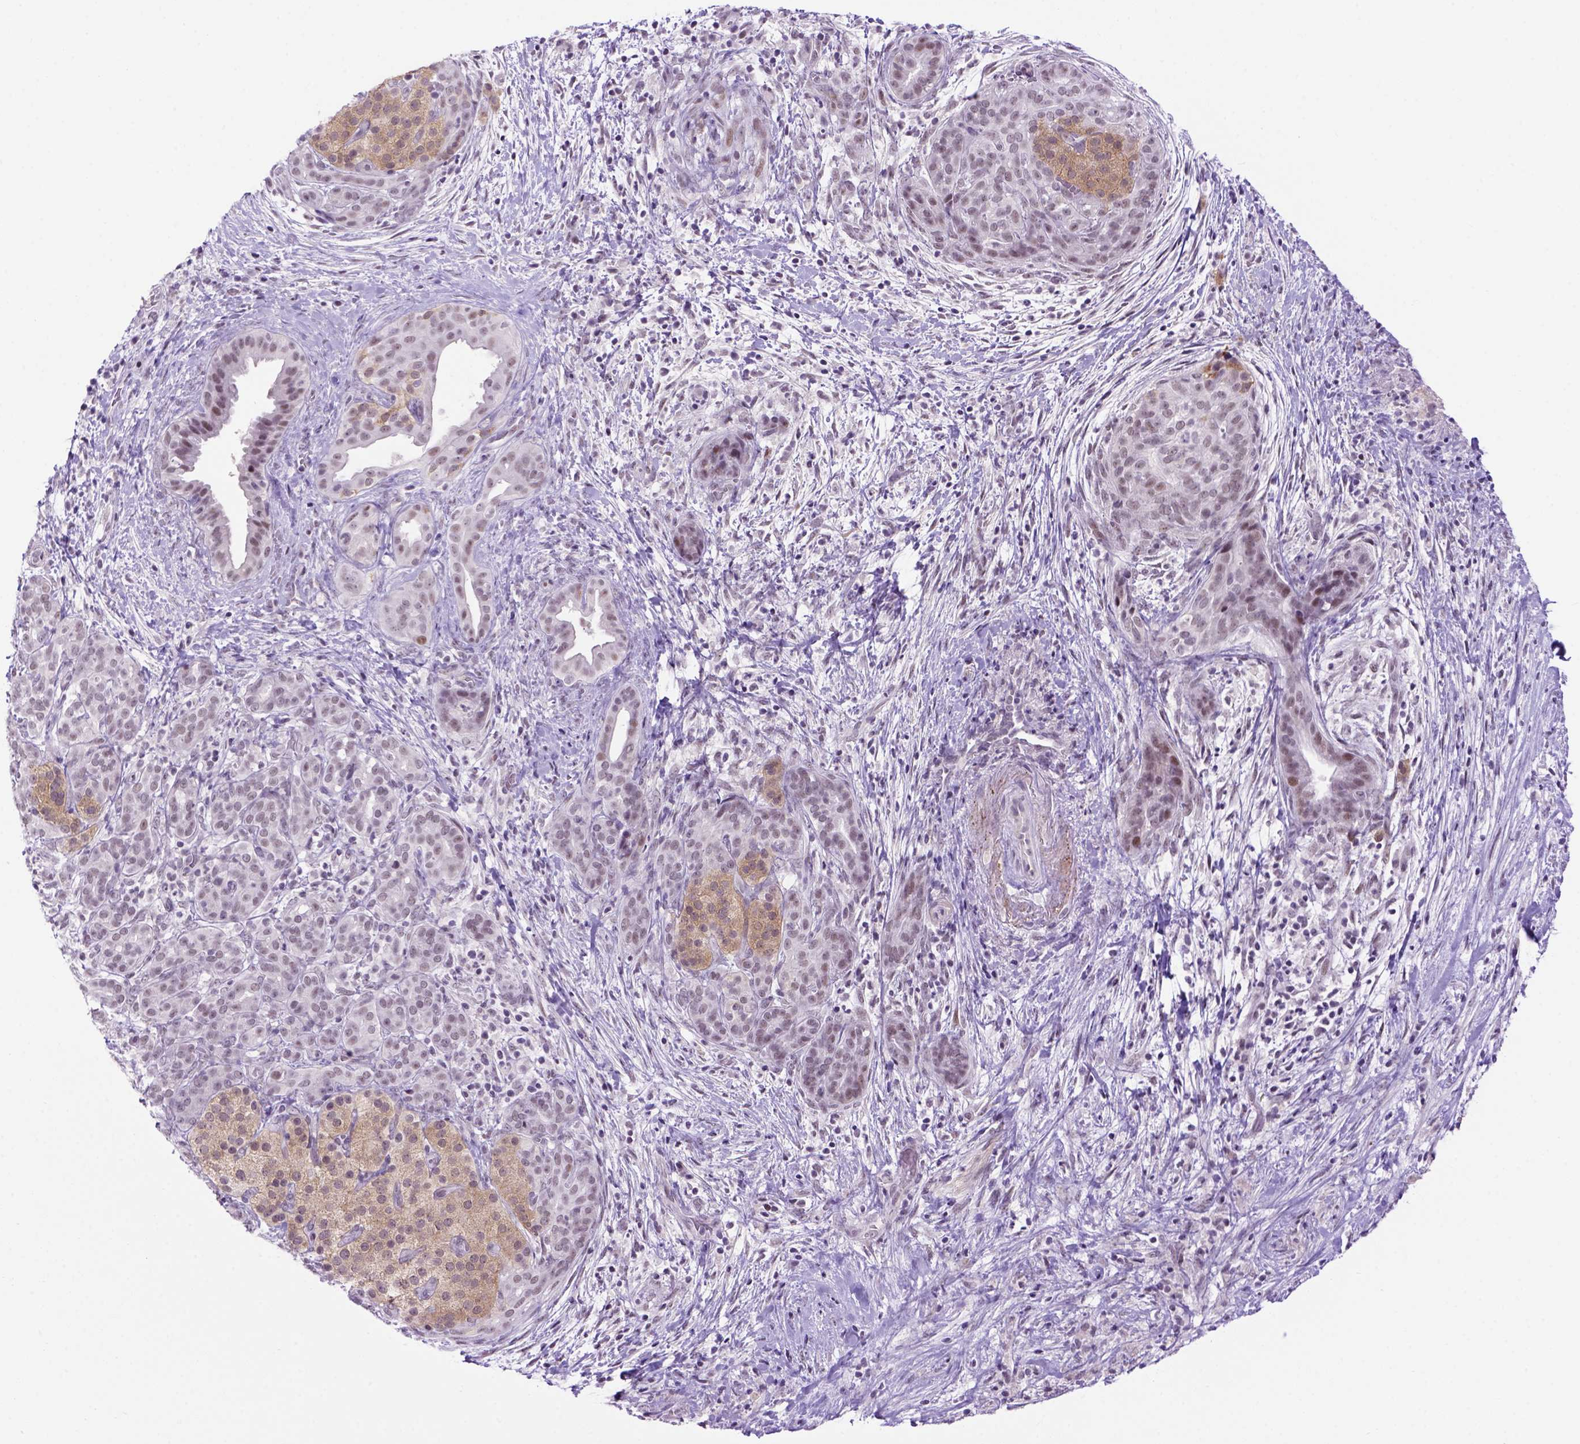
{"staining": {"intensity": "weak", "quantity": "<25%", "location": "nuclear"}, "tissue": "pancreatic cancer", "cell_type": "Tumor cells", "image_type": "cancer", "snomed": [{"axis": "morphology", "description": "Adenocarcinoma, NOS"}, {"axis": "topography", "description": "Pancreas"}], "caption": "This micrograph is of adenocarcinoma (pancreatic) stained with IHC to label a protein in brown with the nuclei are counter-stained blue. There is no staining in tumor cells. The staining is performed using DAB brown chromogen with nuclei counter-stained in using hematoxylin.", "gene": "TBPL1", "patient": {"sex": "male", "age": 44}}